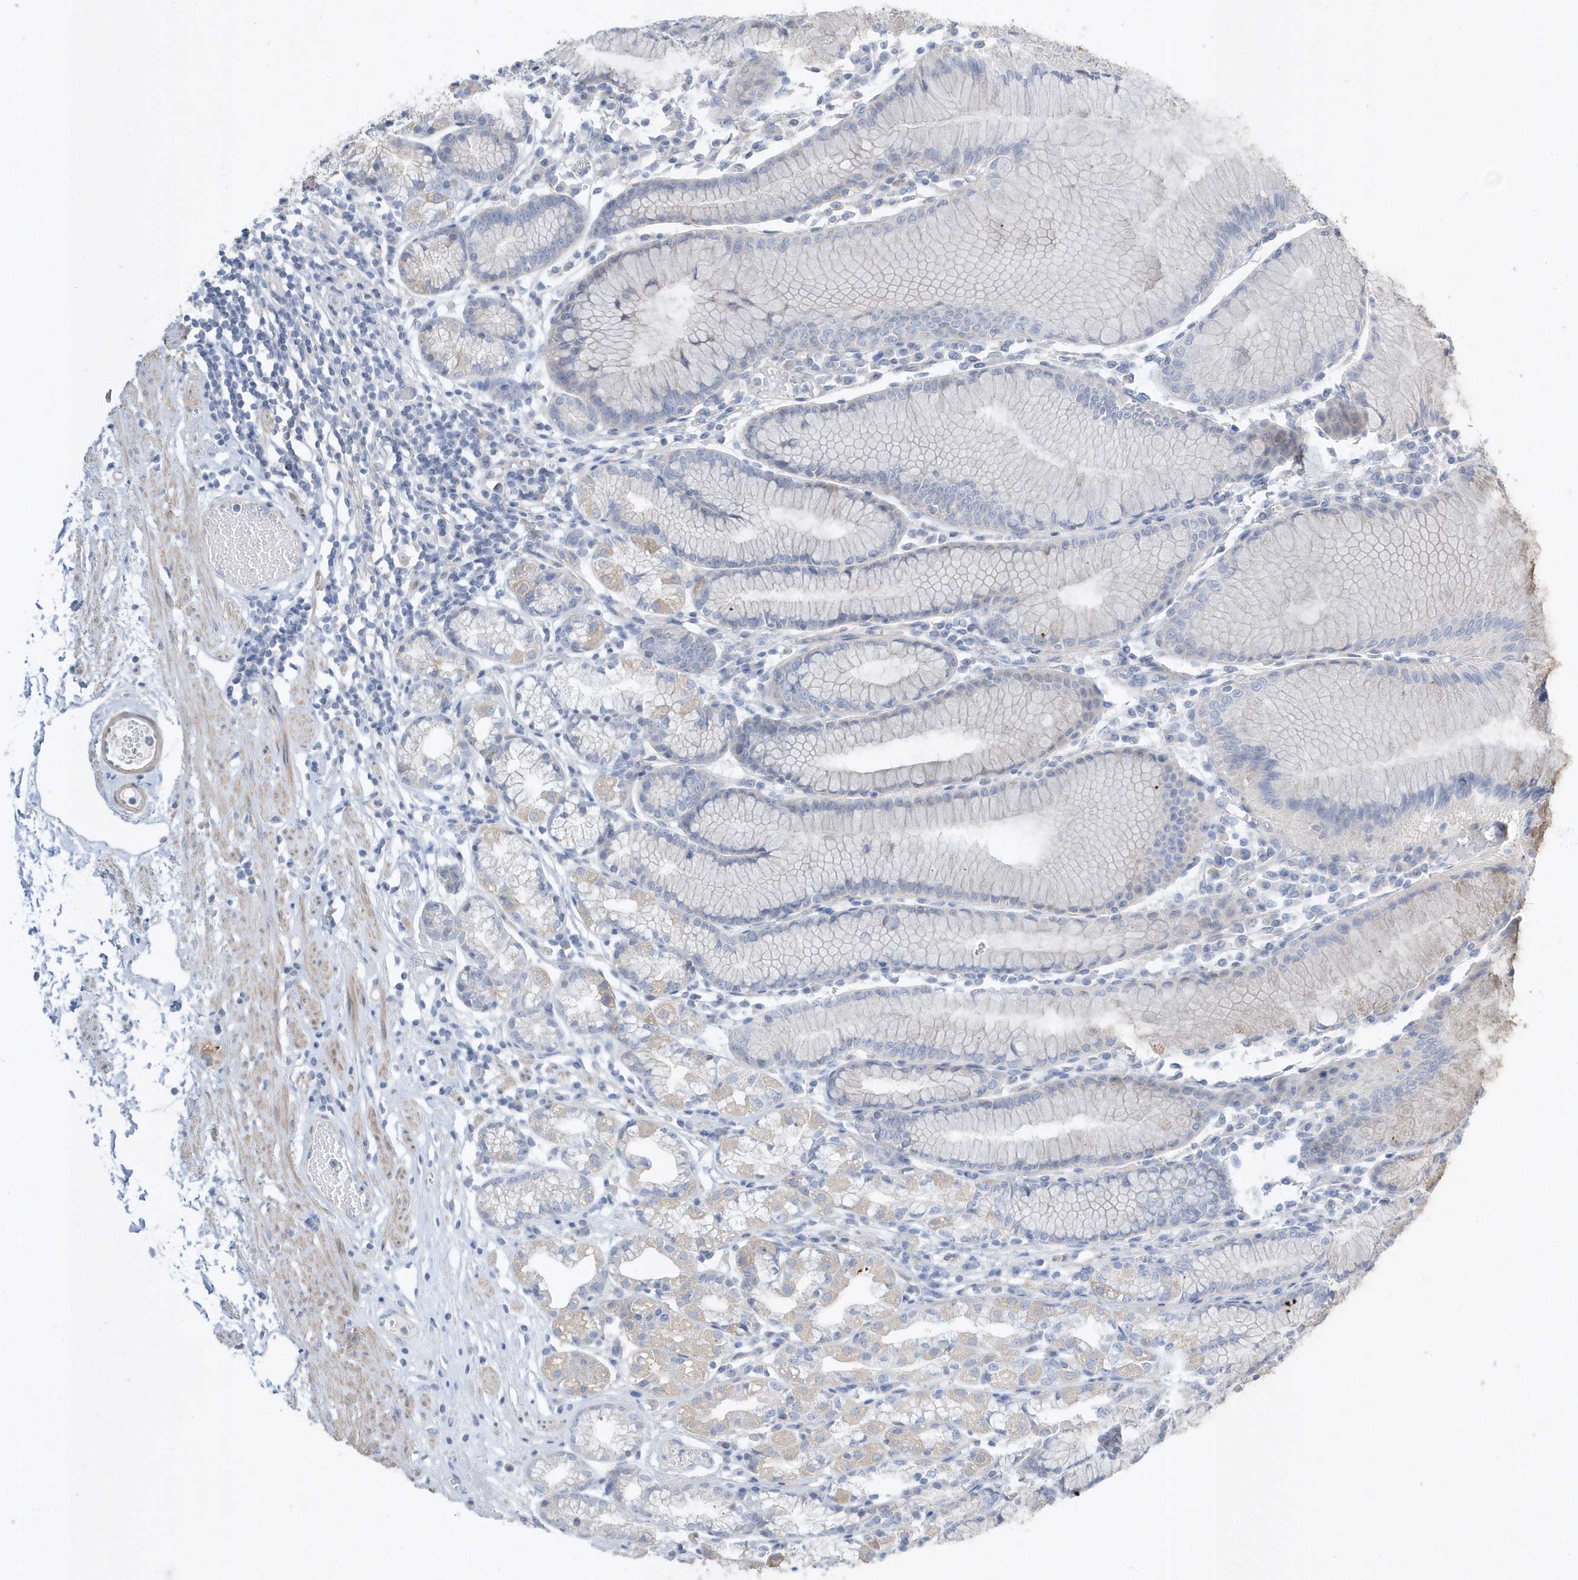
{"staining": {"intensity": "moderate", "quantity": "<25%", "location": "cytoplasmic/membranous"}, "tissue": "stomach", "cell_type": "Glandular cells", "image_type": "normal", "snomed": [{"axis": "morphology", "description": "Normal tissue, NOS"}, {"axis": "topography", "description": "Stomach"}], "caption": "IHC staining of unremarkable stomach, which shows low levels of moderate cytoplasmic/membranous positivity in about <25% of glandular cells indicating moderate cytoplasmic/membranous protein positivity. The staining was performed using DAB (brown) for protein detection and nuclei were counterstained in hematoxylin (blue).", "gene": "SENP8", "patient": {"sex": "female", "age": 57}}